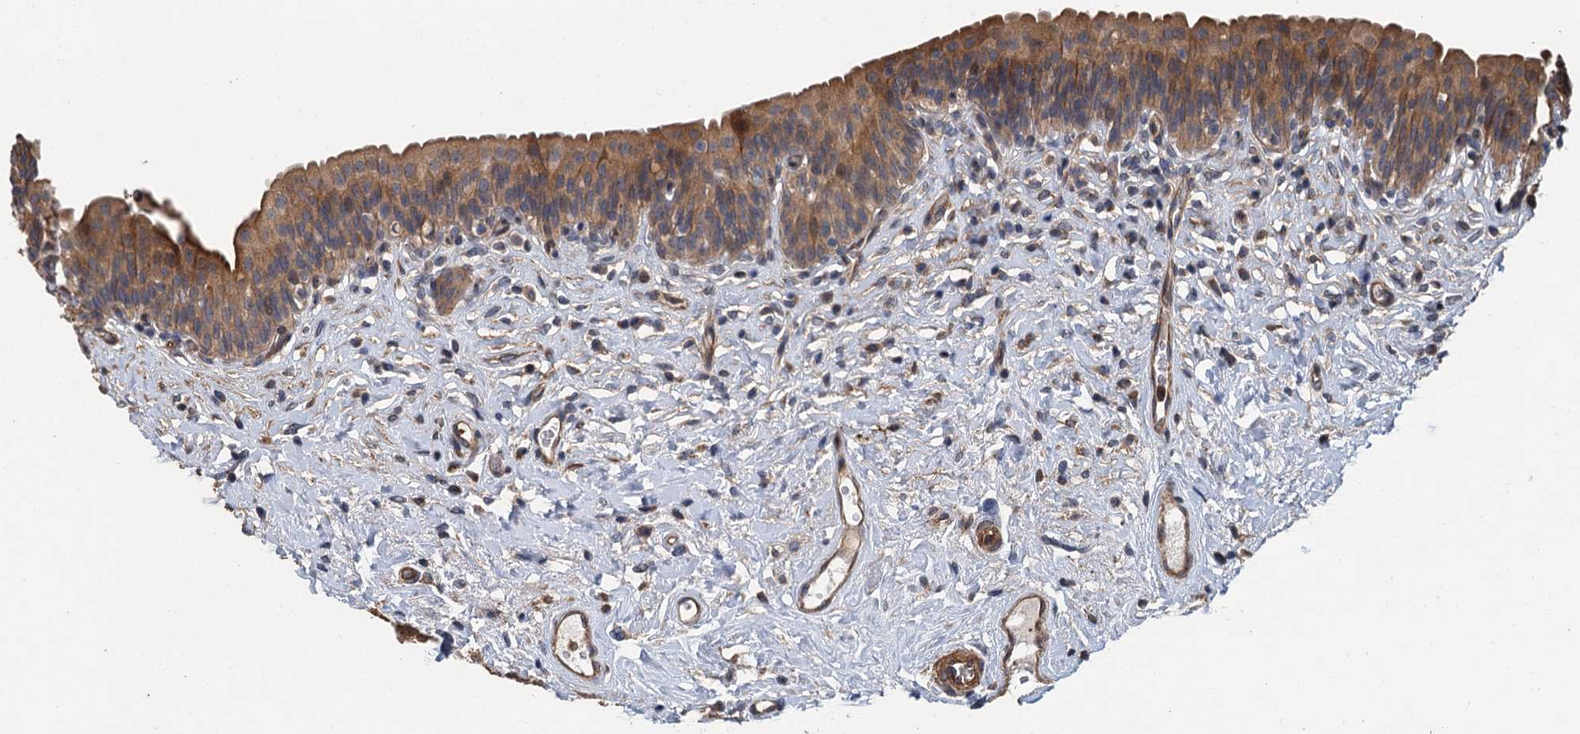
{"staining": {"intensity": "moderate", "quantity": ">75%", "location": "cytoplasmic/membranous"}, "tissue": "urinary bladder", "cell_type": "Urothelial cells", "image_type": "normal", "snomed": [{"axis": "morphology", "description": "Normal tissue, NOS"}, {"axis": "topography", "description": "Urinary bladder"}], "caption": "Immunohistochemistry of unremarkable urinary bladder shows medium levels of moderate cytoplasmic/membranous staining in approximately >75% of urothelial cells.", "gene": "MEAK7", "patient": {"sex": "male", "age": 83}}